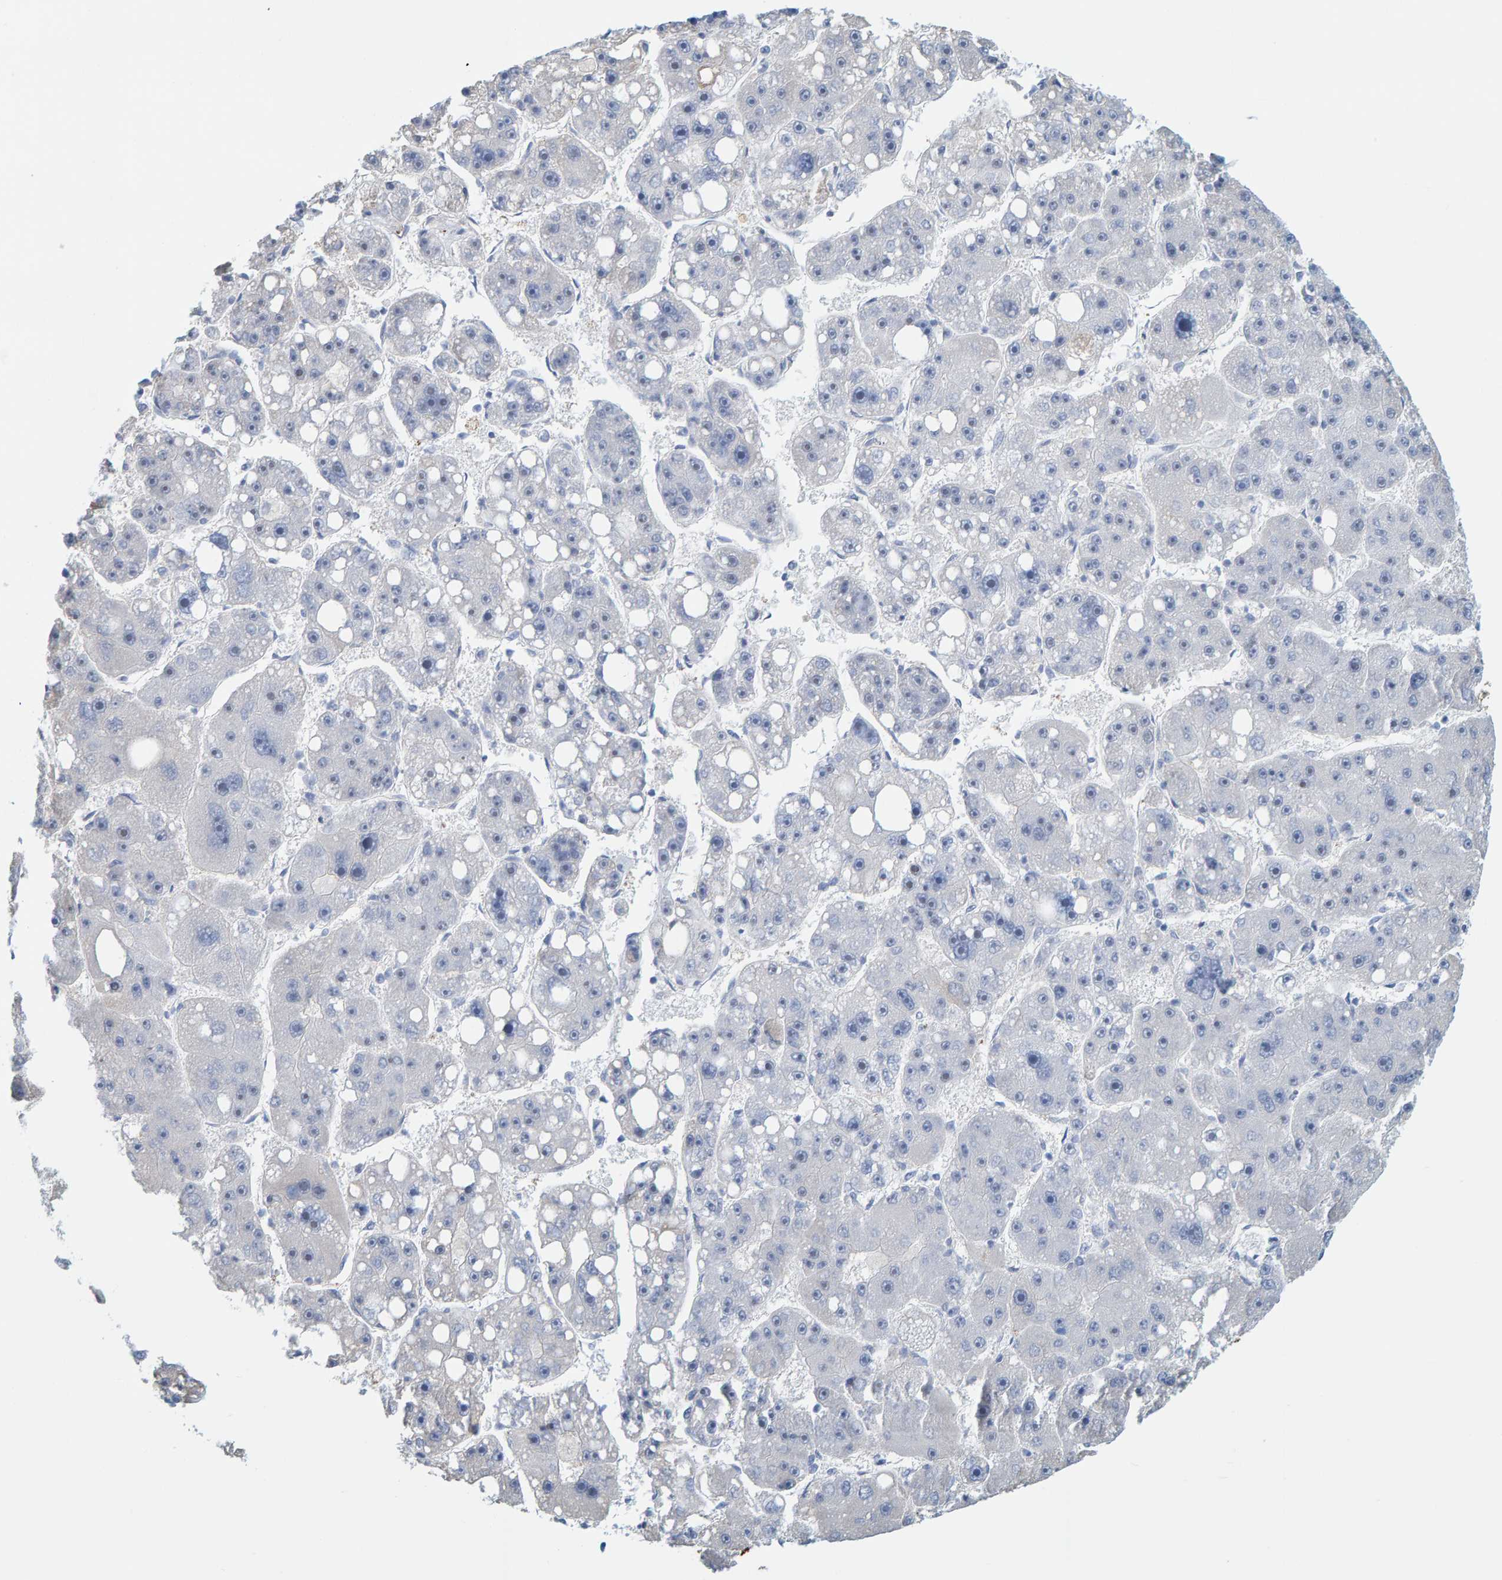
{"staining": {"intensity": "negative", "quantity": "none", "location": "none"}, "tissue": "liver cancer", "cell_type": "Tumor cells", "image_type": "cancer", "snomed": [{"axis": "morphology", "description": "Carcinoma, Hepatocellular, NOS"}, {"axis": "topography", "description": "Liver"}], "caption": "The photomicrograph displays no significant staining in tumor cells of liver cancer (hepatocellular carcinoma). Nuclei are stained in blue.", "gene": "MAP1B", "patient": {"sex": "female", "age": 61}}